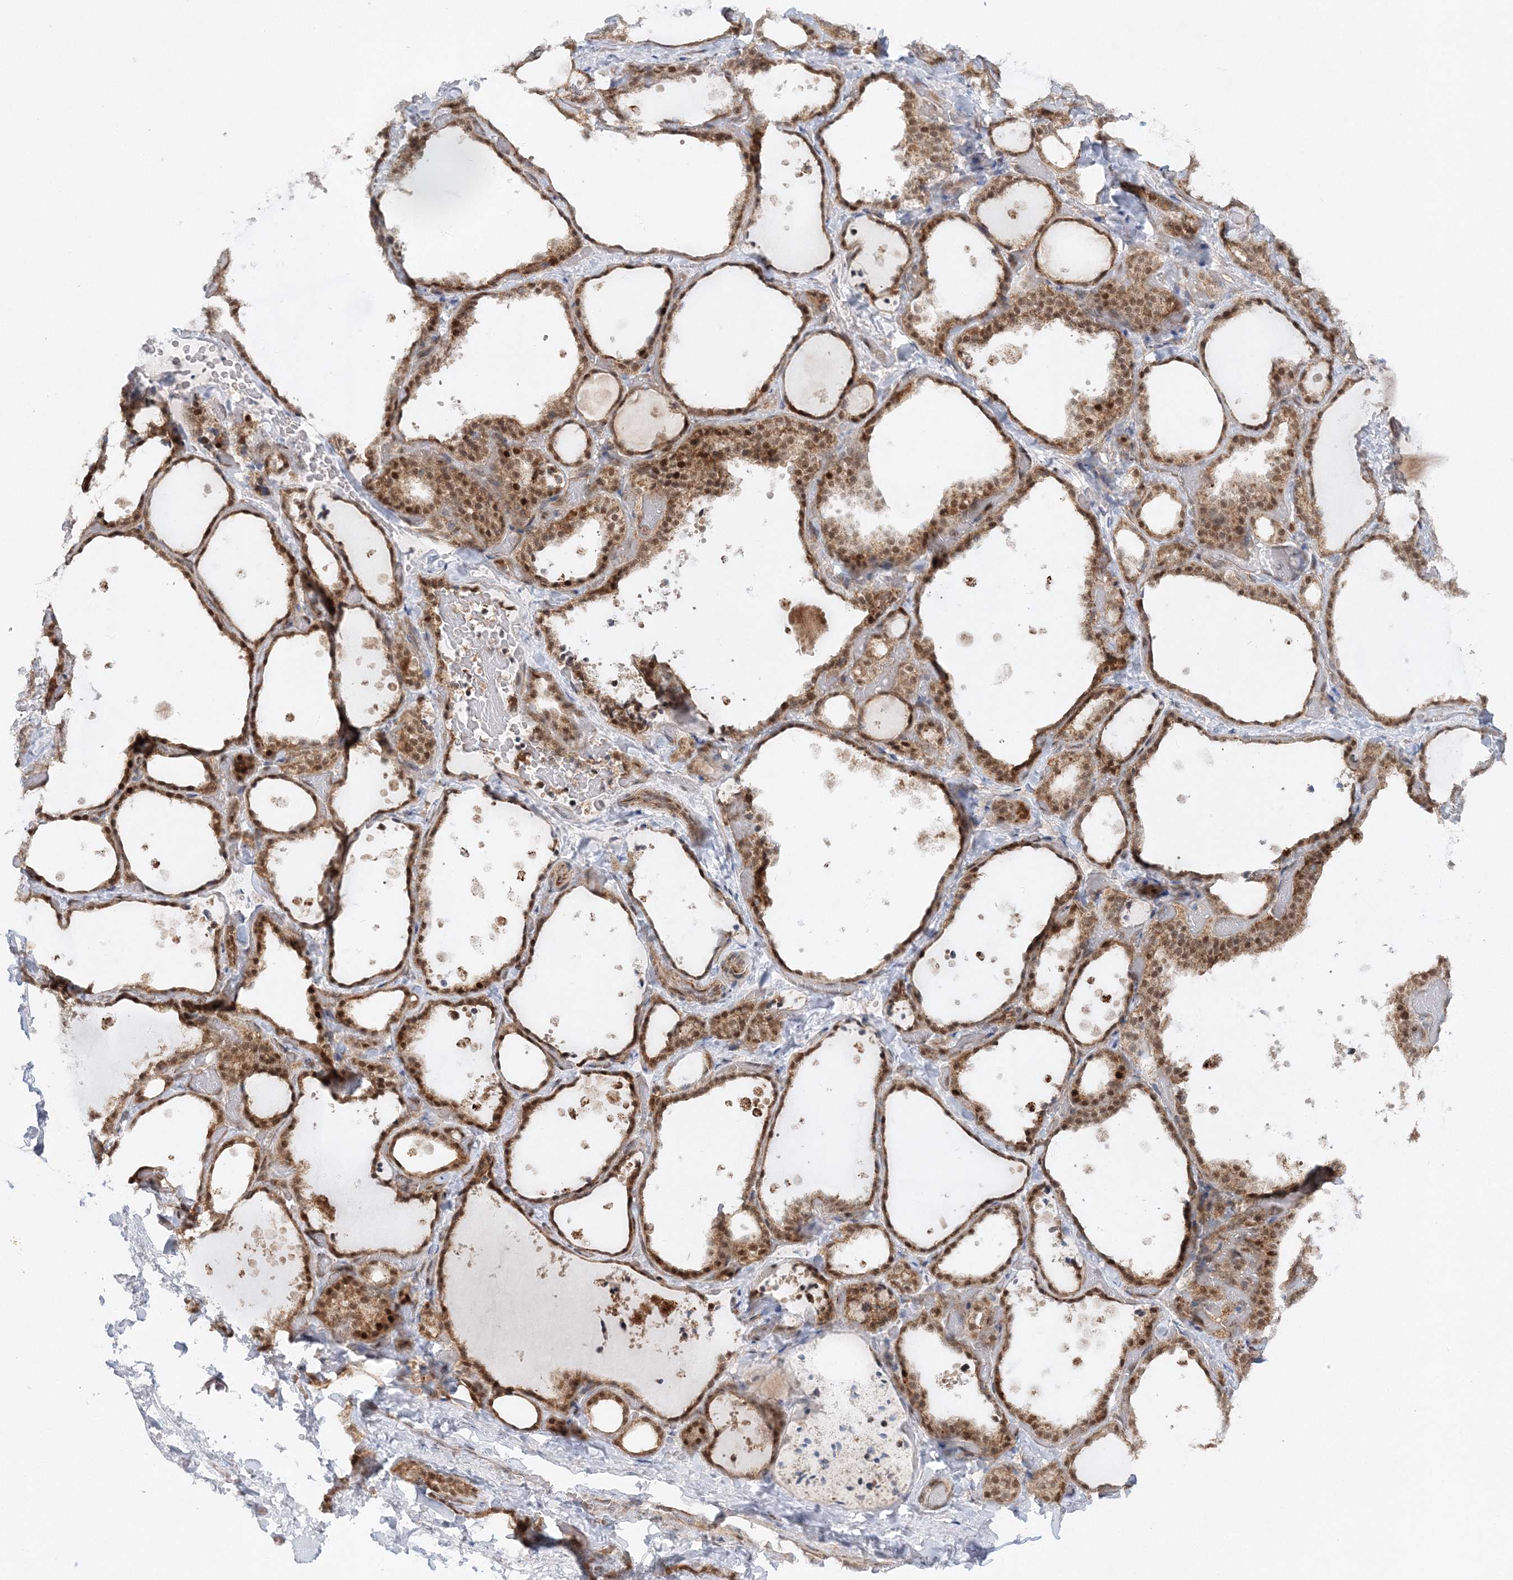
{"staining": {"intensity": "moderate", "quantity": ">75%", "location": "cytoplasmic/membranous,nuclear"}, "tissue": "thyroid gland", "cell_type": "Glandular cells", "image_type": "normal", "snomed": [{"axis": "morphology", "description": "Normal tissue, NOS"}, {"axis": "topography", "description": "Thyroid gland"}], "caption": "This histopathology image displays unremarkable thyroid gland stained with IHC to label a protein in brown. The cytoplasmic/membranous,nuclear of glandular cells show moderate positivity for the protein. Nuclei are counter-stained blue.", "gene": "RAB11FIP2", "patient": {"sex": "female", "age": 44}}